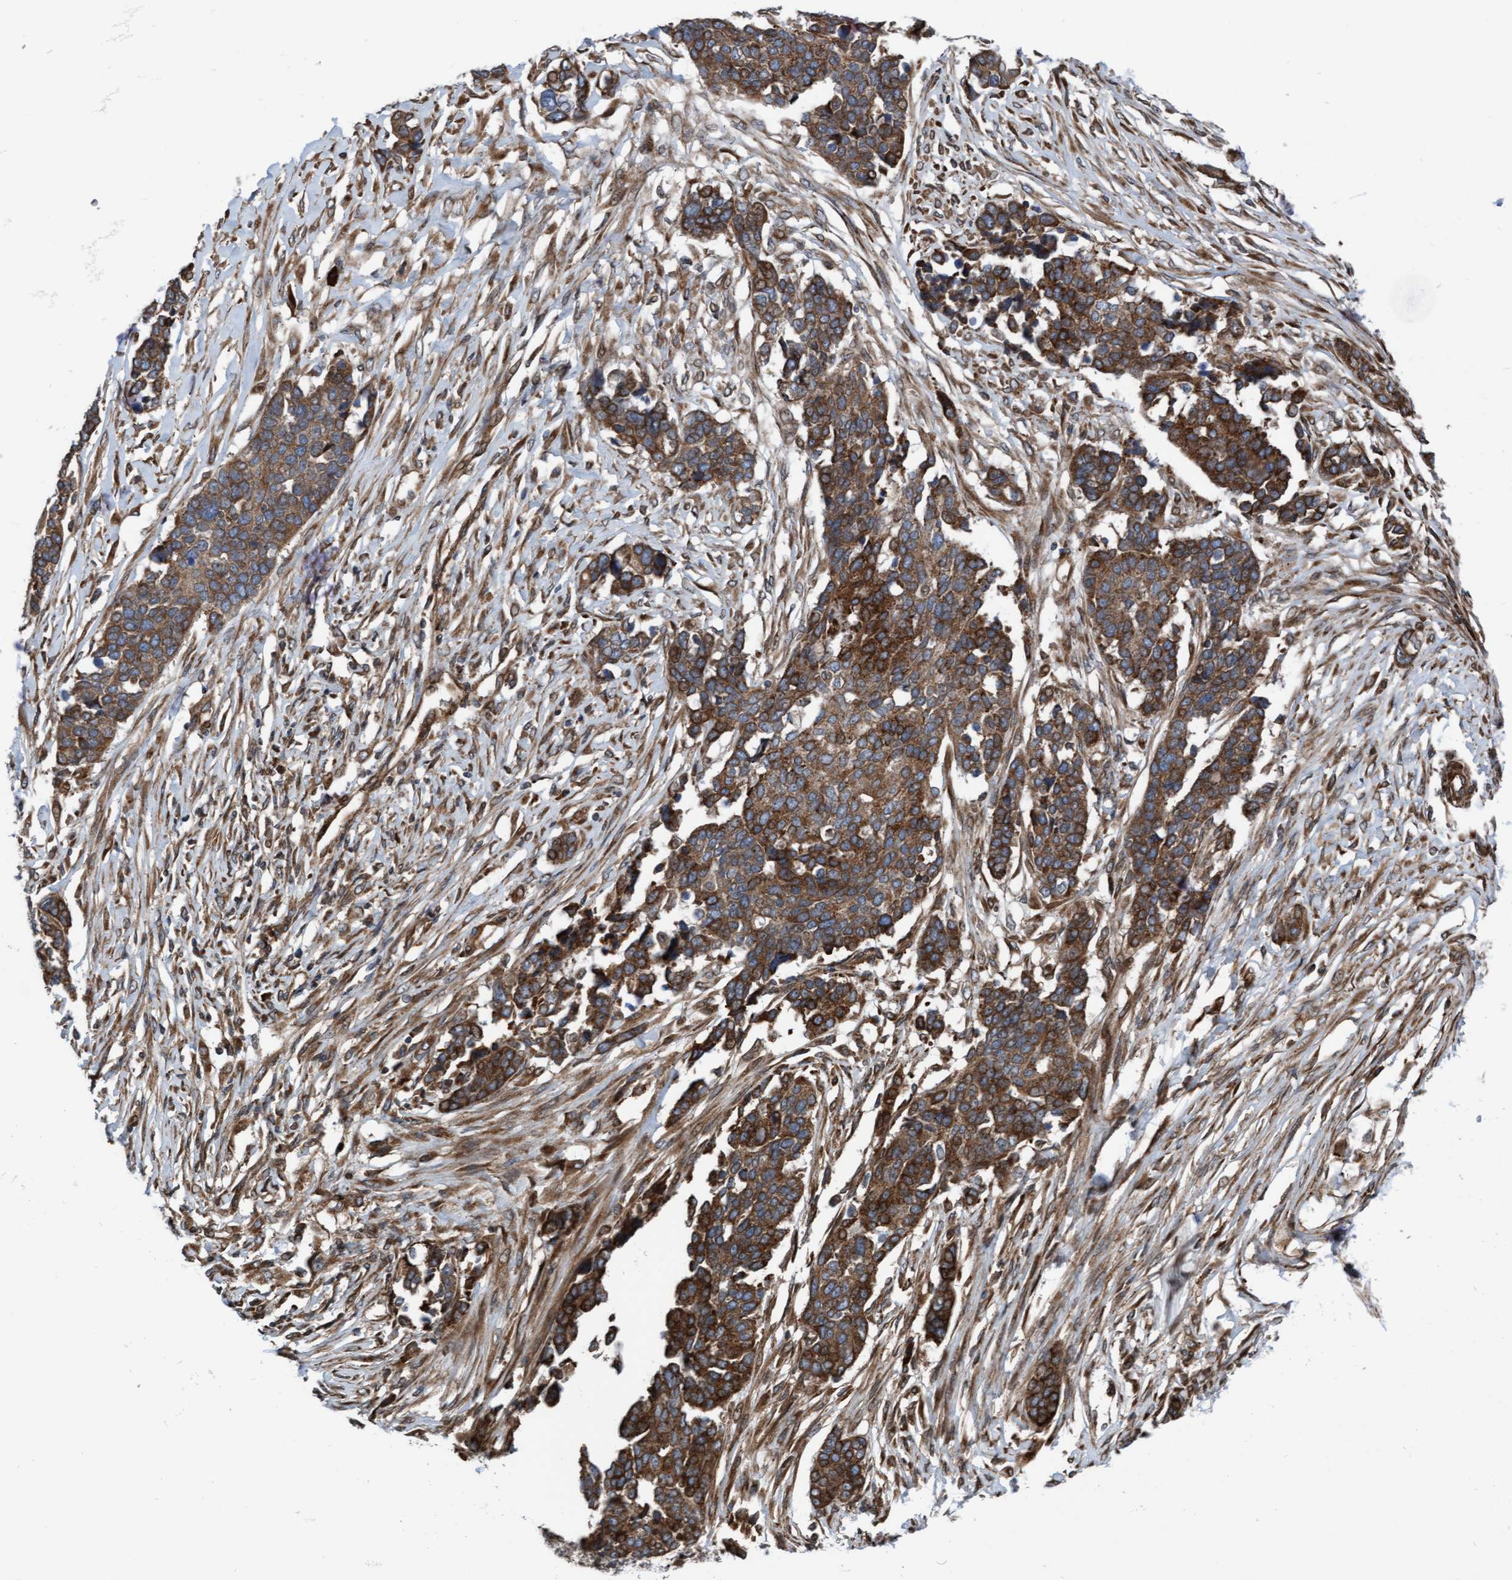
{"staining": {"intensity": "moderate", "quantity": ">75%", "location": "cytoplasmic/membranous"}, "tissue": "ovarian cancer", "cell_type": "Tumor cells", "image_type": "cancer", "snomed": [{"axis": "morphology", "description": "Cystadenocarcinoma, serous, NOS"}, {"axis": "topography", "description": "Ovary"}], "caption": "Ovarian serous cystadenocarcinoma stained with immunohistochemistry reveals moderate cytoplasmic/membranous expression in about >75% of tumor cells.", "gene": "RAP1GAP2", "patient": {"sex": "female", "age": 44}}